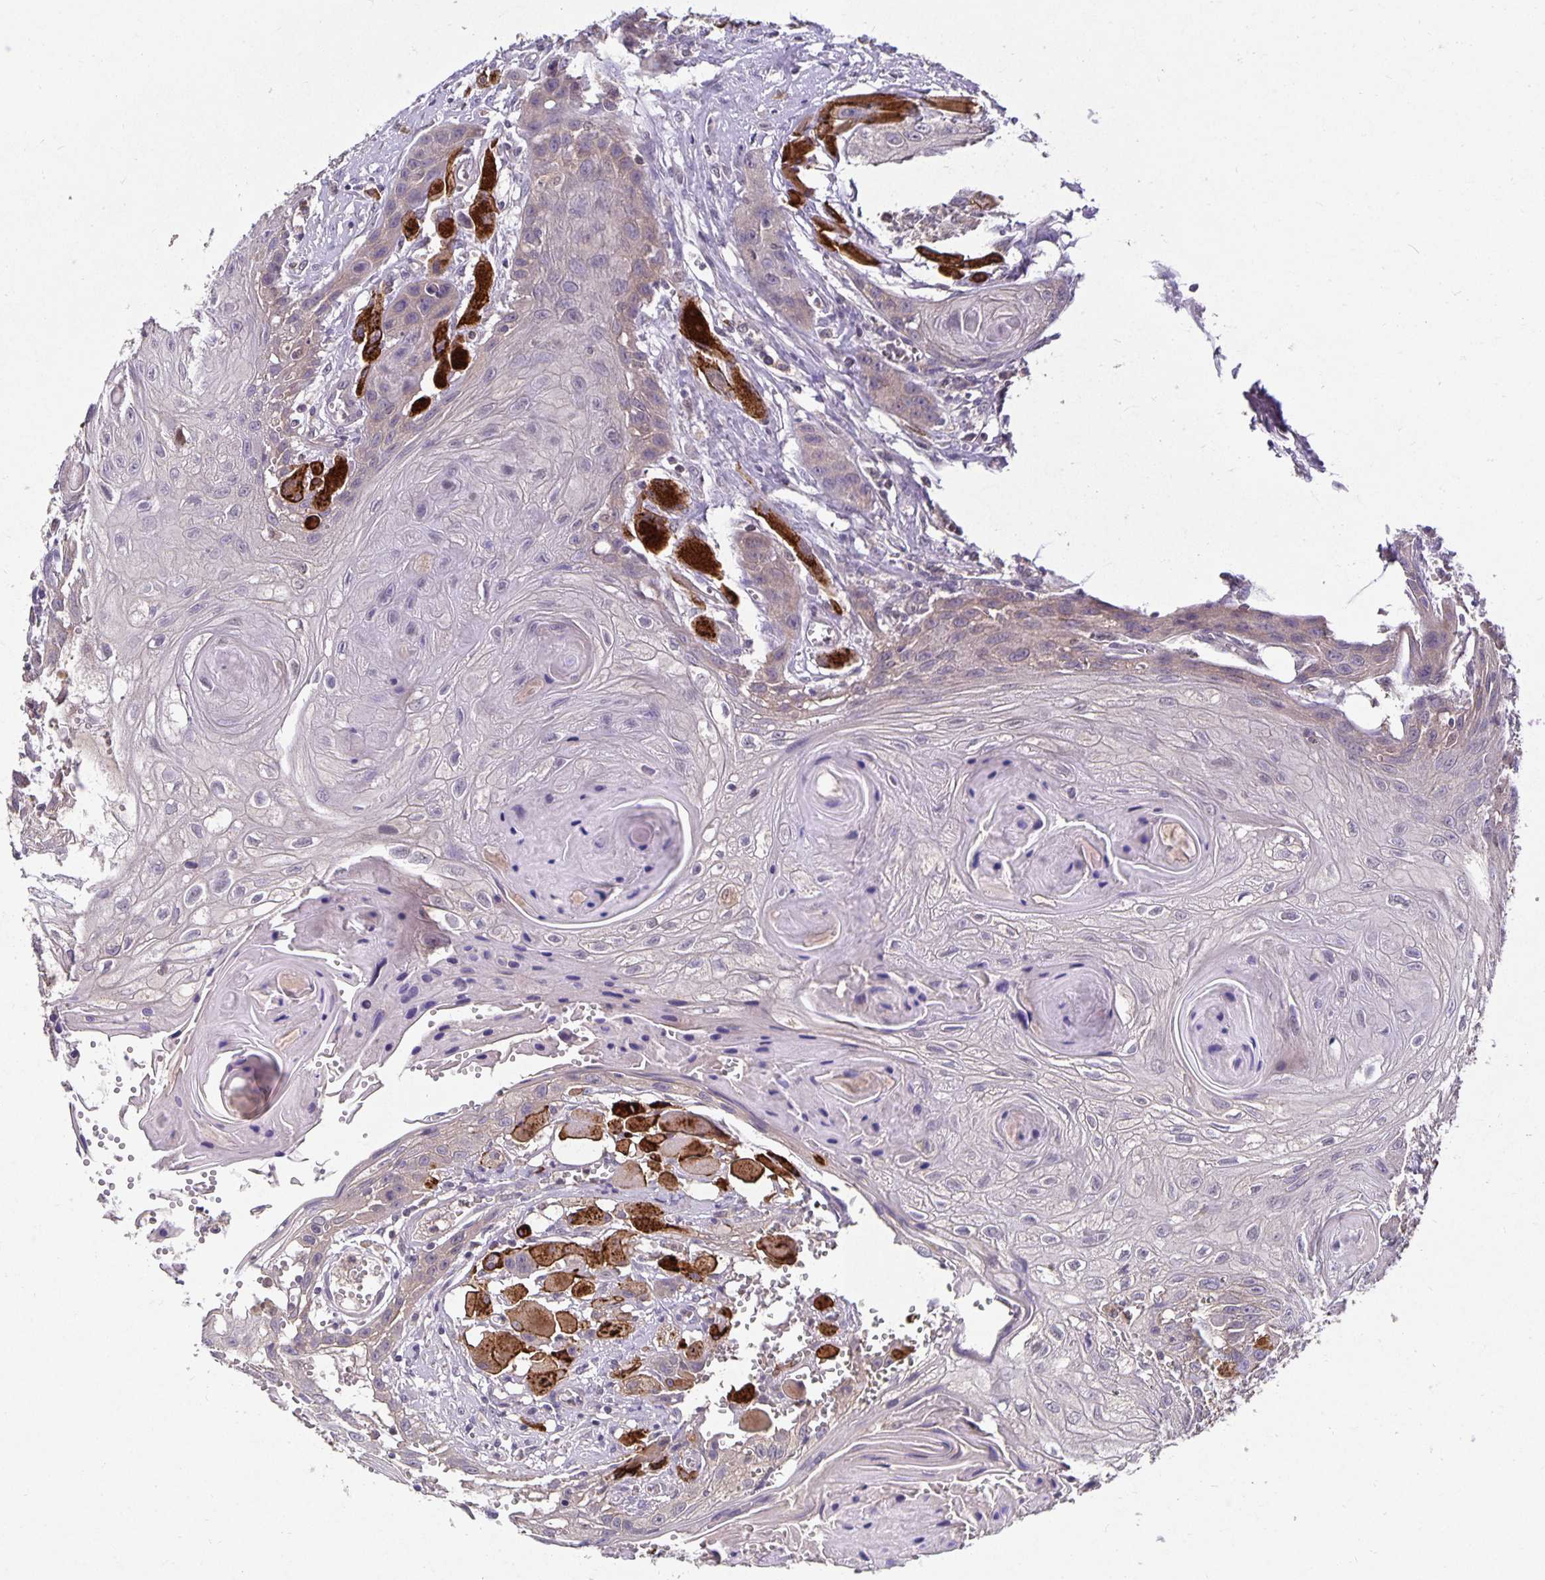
{"staining": {"intensity": "weak", "quantity": "<25%", "location": "cytoplasmic/membranous"}, "tissue": "head and neck cancer", "cell_type": "Tumor cells", "image_type": "cancer", "snomed": [{"axis": "morphology", "description": "Squamous cell carcinoma, NOS"}, {"axis": "topography", "description": "Oral tissue"}, {"axis": "topography", "description": "Head-Neck"}], "caption": "Head and neck squamous cell carcinoma was stained to show a protein in brown. There is no significant expression in tumor cells. Nuclei are stained in blue.", "gene": "HEPN1", "patient": {"sex": "male", "age": 58}}